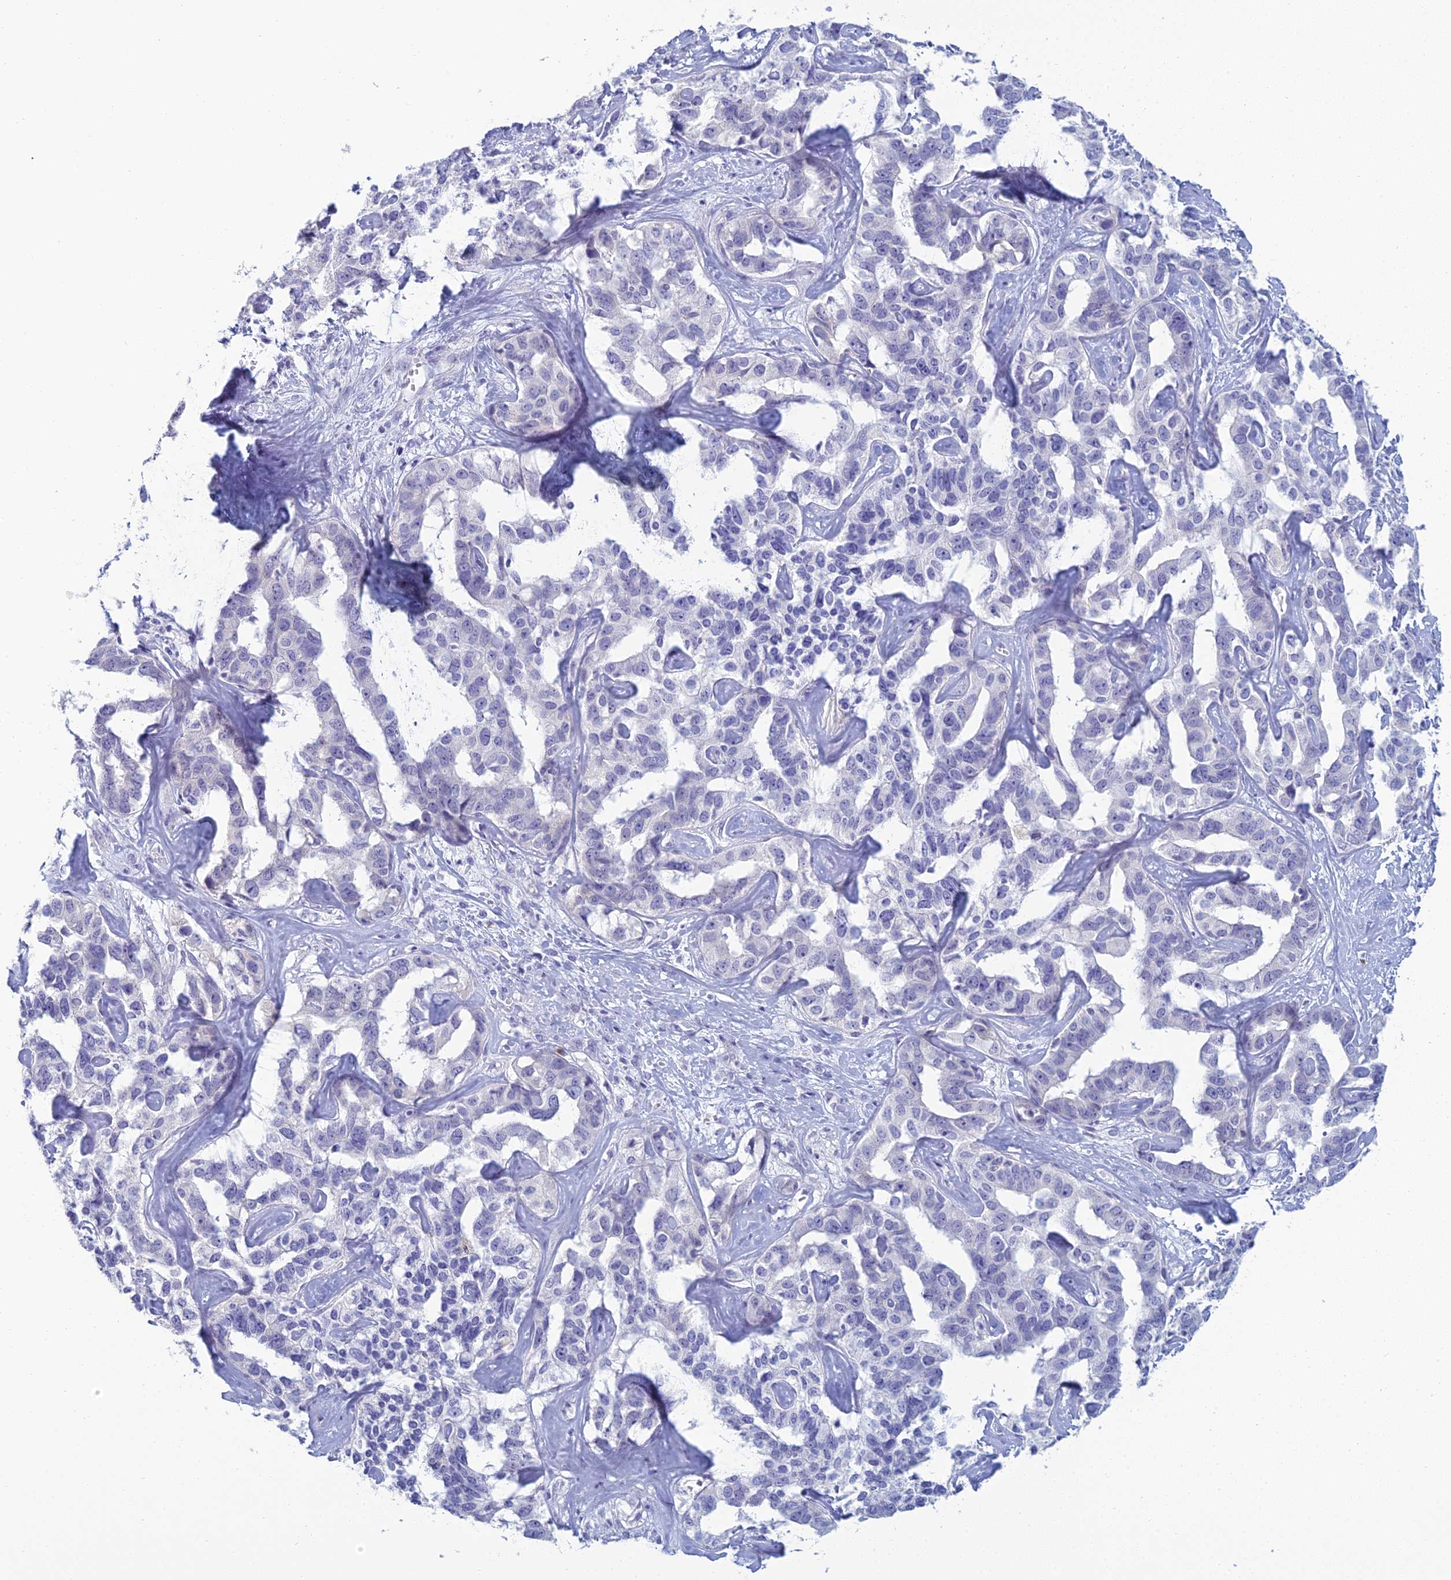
{"staining": {"intensity": "negative", "quantity": "none", "location": "none"}, "tissue": "liver cancer", "cell_type": "Tumor cells", "image_type": "cancer", "snomed": [{"axis": "morphology", "description": "Cholangiocarcinoma"}, {"axis": "topography", "description": "Liver"}], "caption": "Protein analysis of cholangiocarcinoma (liver) demonstrates no significant positivity in tumor cells. (DAB IHC, high magnification).", "gene": "MUC13", "patient": {"sex": "male", "age": 59}}